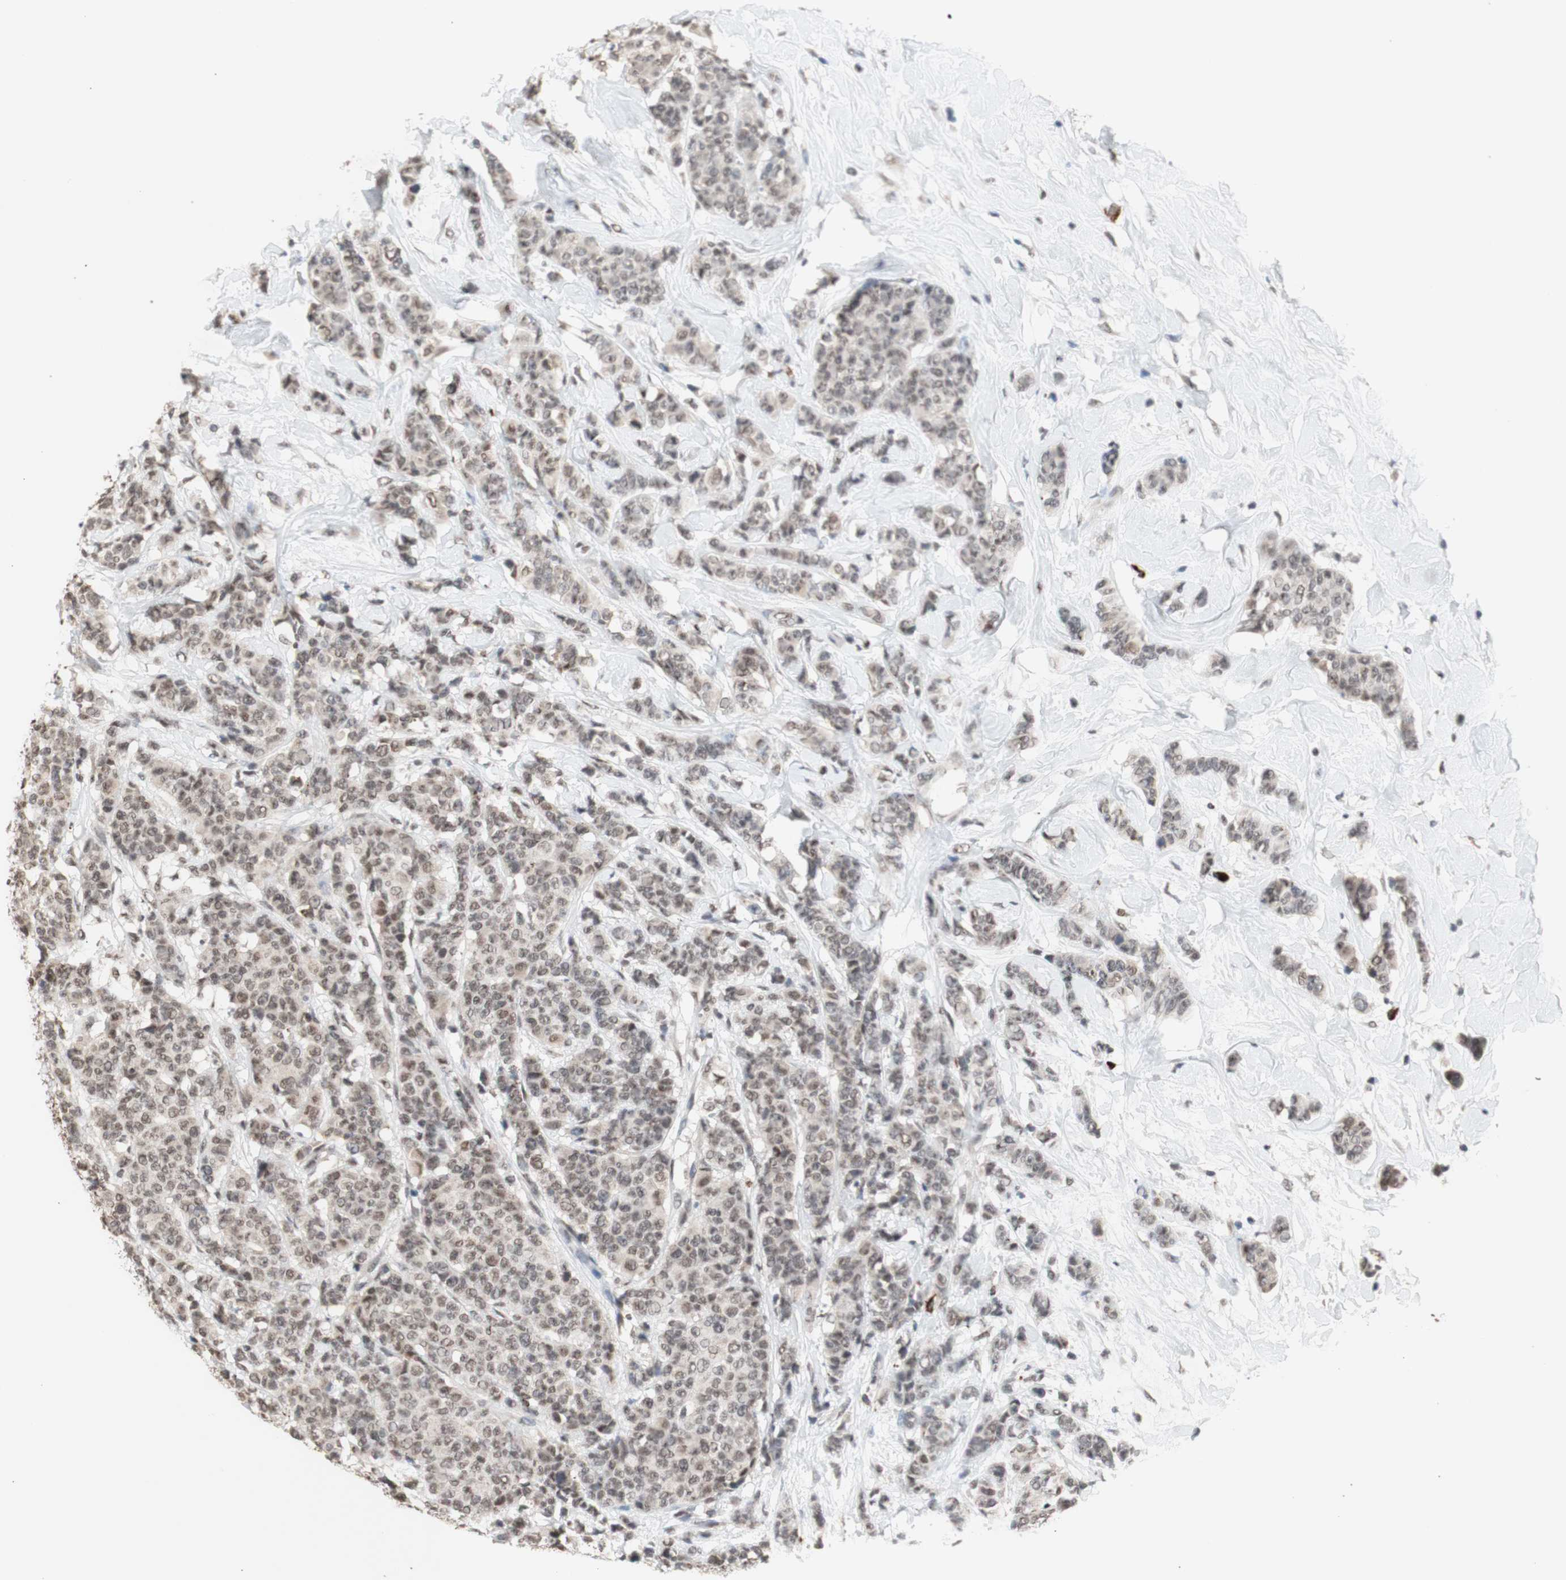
{"staining": {"intensity": "weak", "quantity": ">75%", "location": "nuclear"}, "tissue": "breast cancer", "cell_type": "Tumor cells", "image_type": "cancer", "snomed": [{"axis": "morphology", "description": "Normal tissue, NOS"}, {"axis": "morphology", "description": "Duct carcinoma"}, {"axis": "topography", "description": "Breast"}], "caption": "IHC of human breast cancer shows low levels of weak nuclear expression in approximately >75% of tumor cells.", "gene": "SFPQ", "patient": {"sex": "female", "age": 40}}